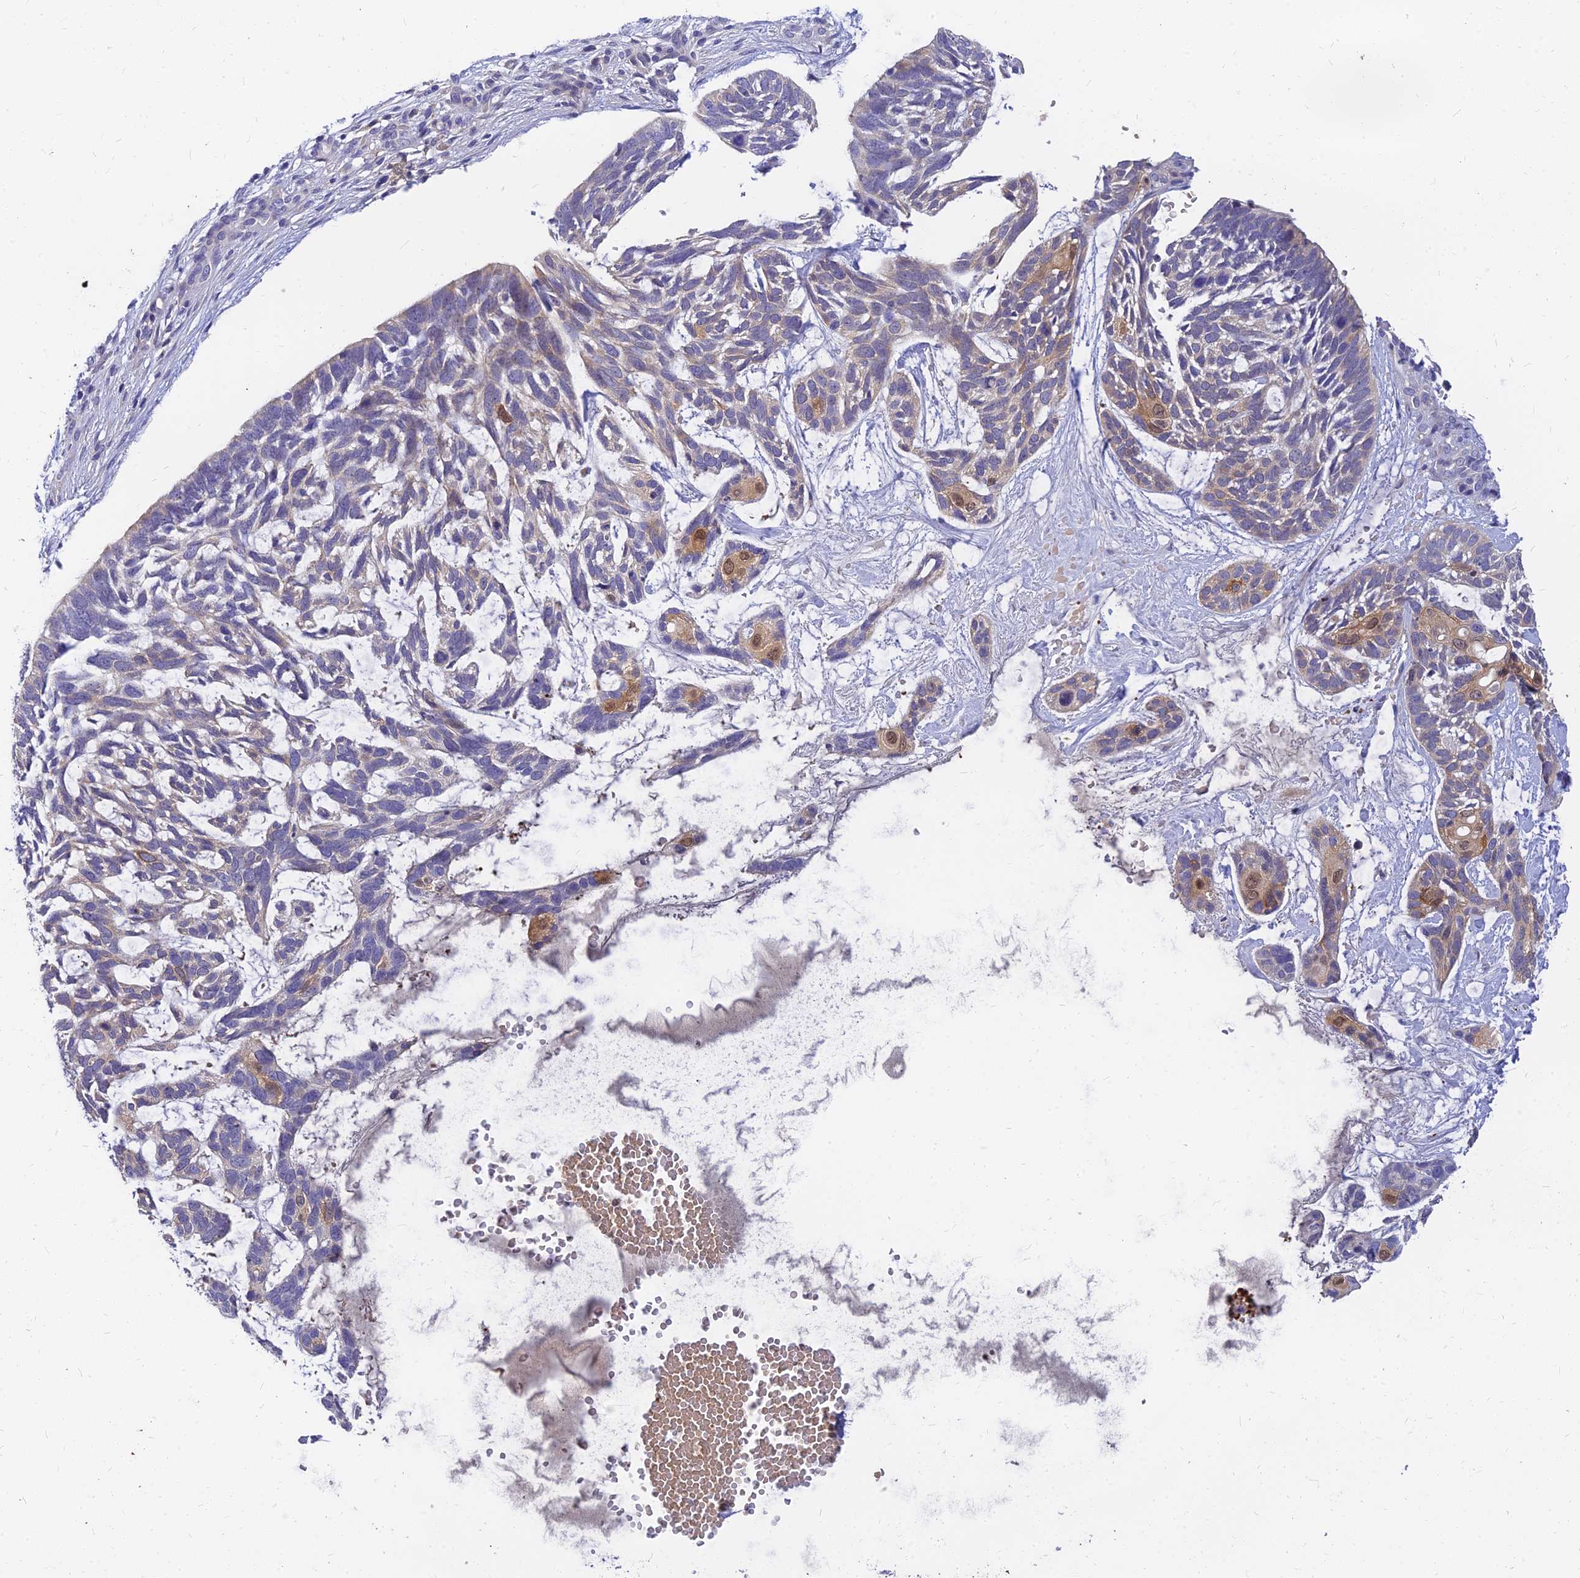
{"staining": {"intensity": "weak", "quantity": "<25%", "location": "cytoplasmic/membranous"}, "tissue": "skin cancer", "cell_type": "Tumor cells", "image_type": "cancer", "snomed": [{"axis": "morphology", "description": "Basal cell carcinoma"}, {"axis": "topography", "description": "Skin"}], "caption": "Human skin cancer (basal cell carcinoma) stained for a protein using immunohistochemistry demonstrates no positivity in tumor cells.", "gene": "ANKS4B", "patient": {"sex": "male", "age": 88}}